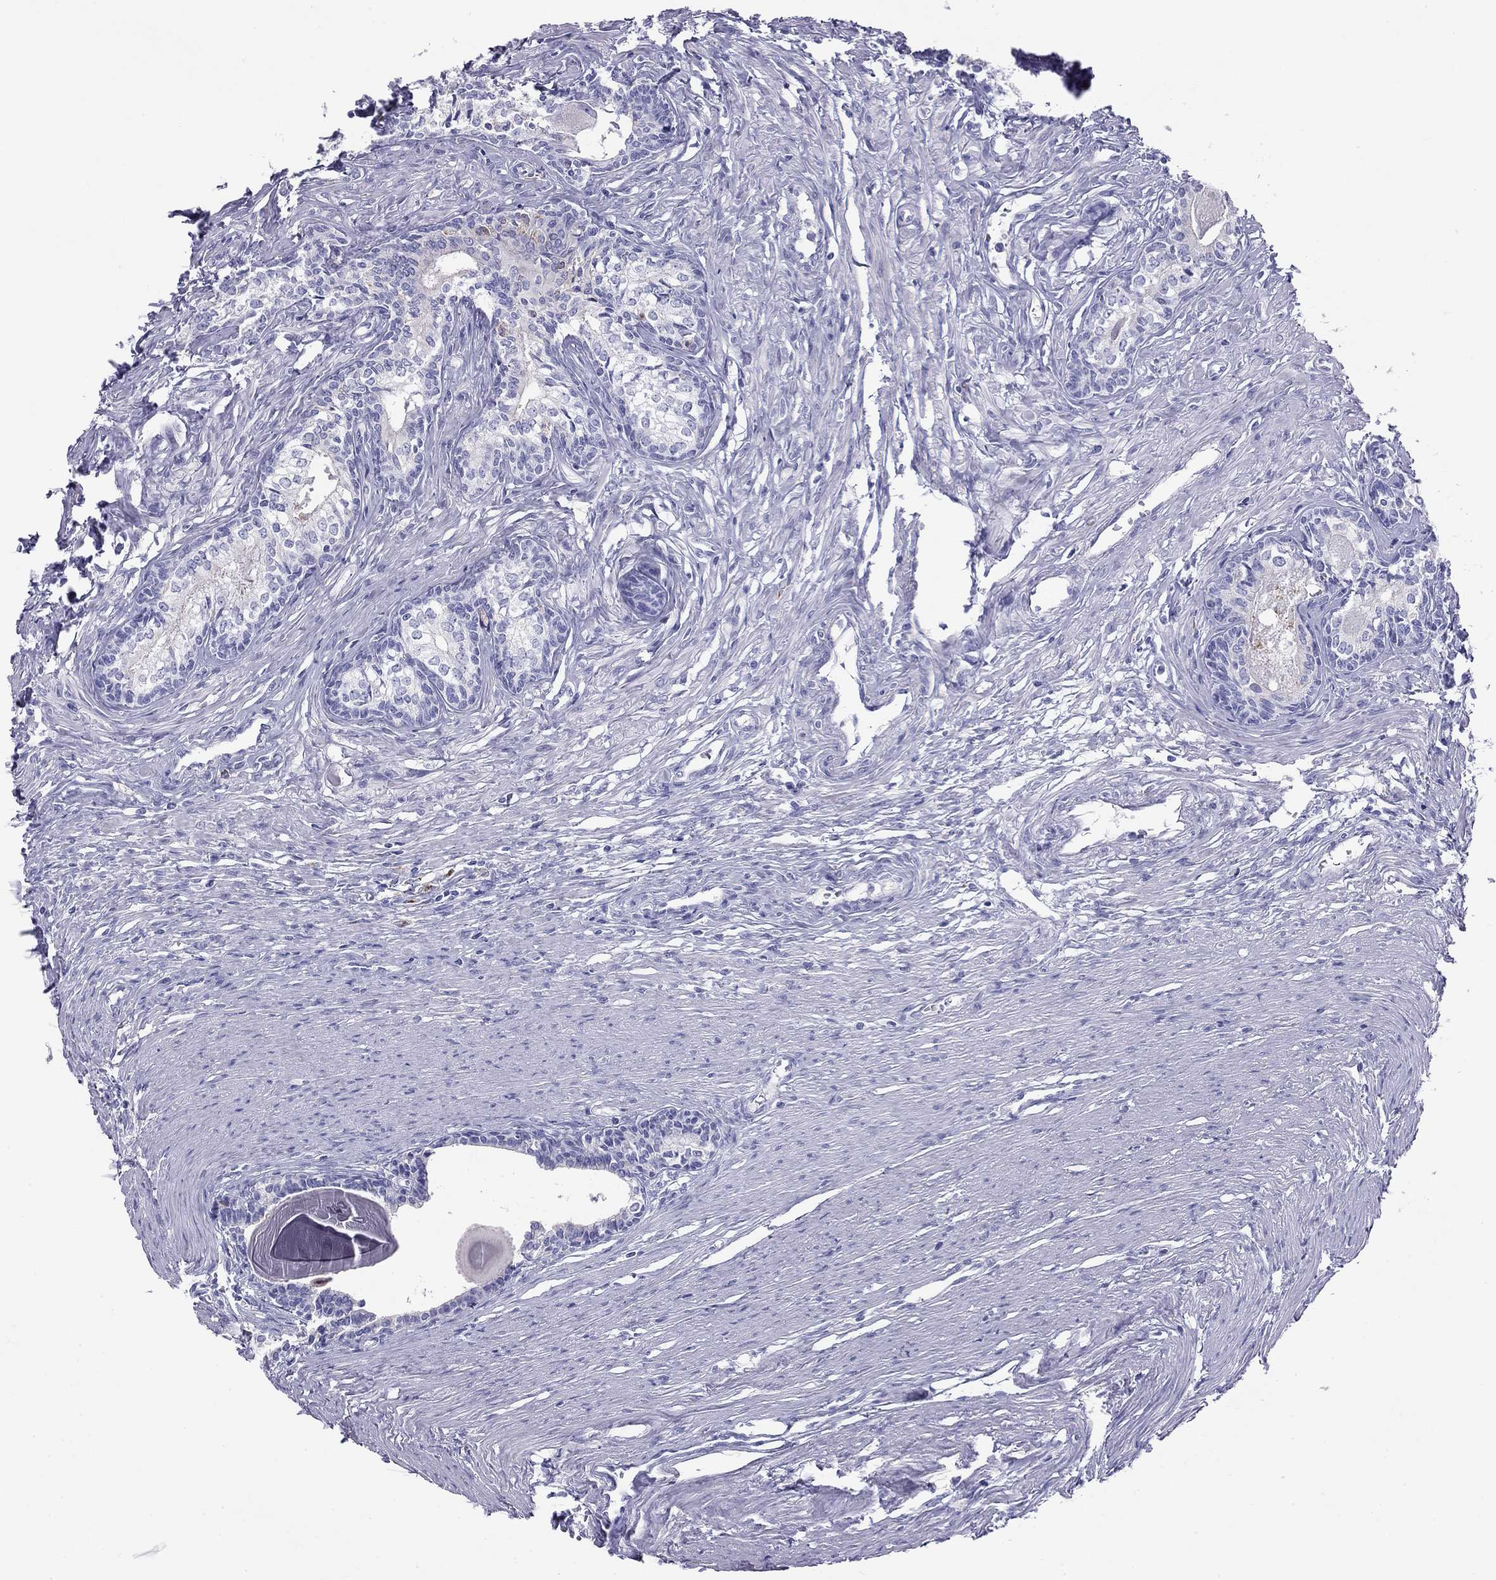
{"staining": {"intensity": "negative", "quantity": "none", "location": "none"}, "tissue": "prostate", "cell_type": "Glandular cells", "image_type": "normal", "snomed": [{"axis": "morphology", "description": "Normal tissue, NOS"}, {"axis": "topography", "description": "Prostate"}], "caption": "Immunohistochemistry (IHC) photomicrograph of normal prostate stained for a protein (brown), which demonstrates no expression in glandular cells. (DAB IHC visualized using brightfield microscopy, high magnification).", "gene": "HLA", "patient": {"sex": "male", "age": 60}}